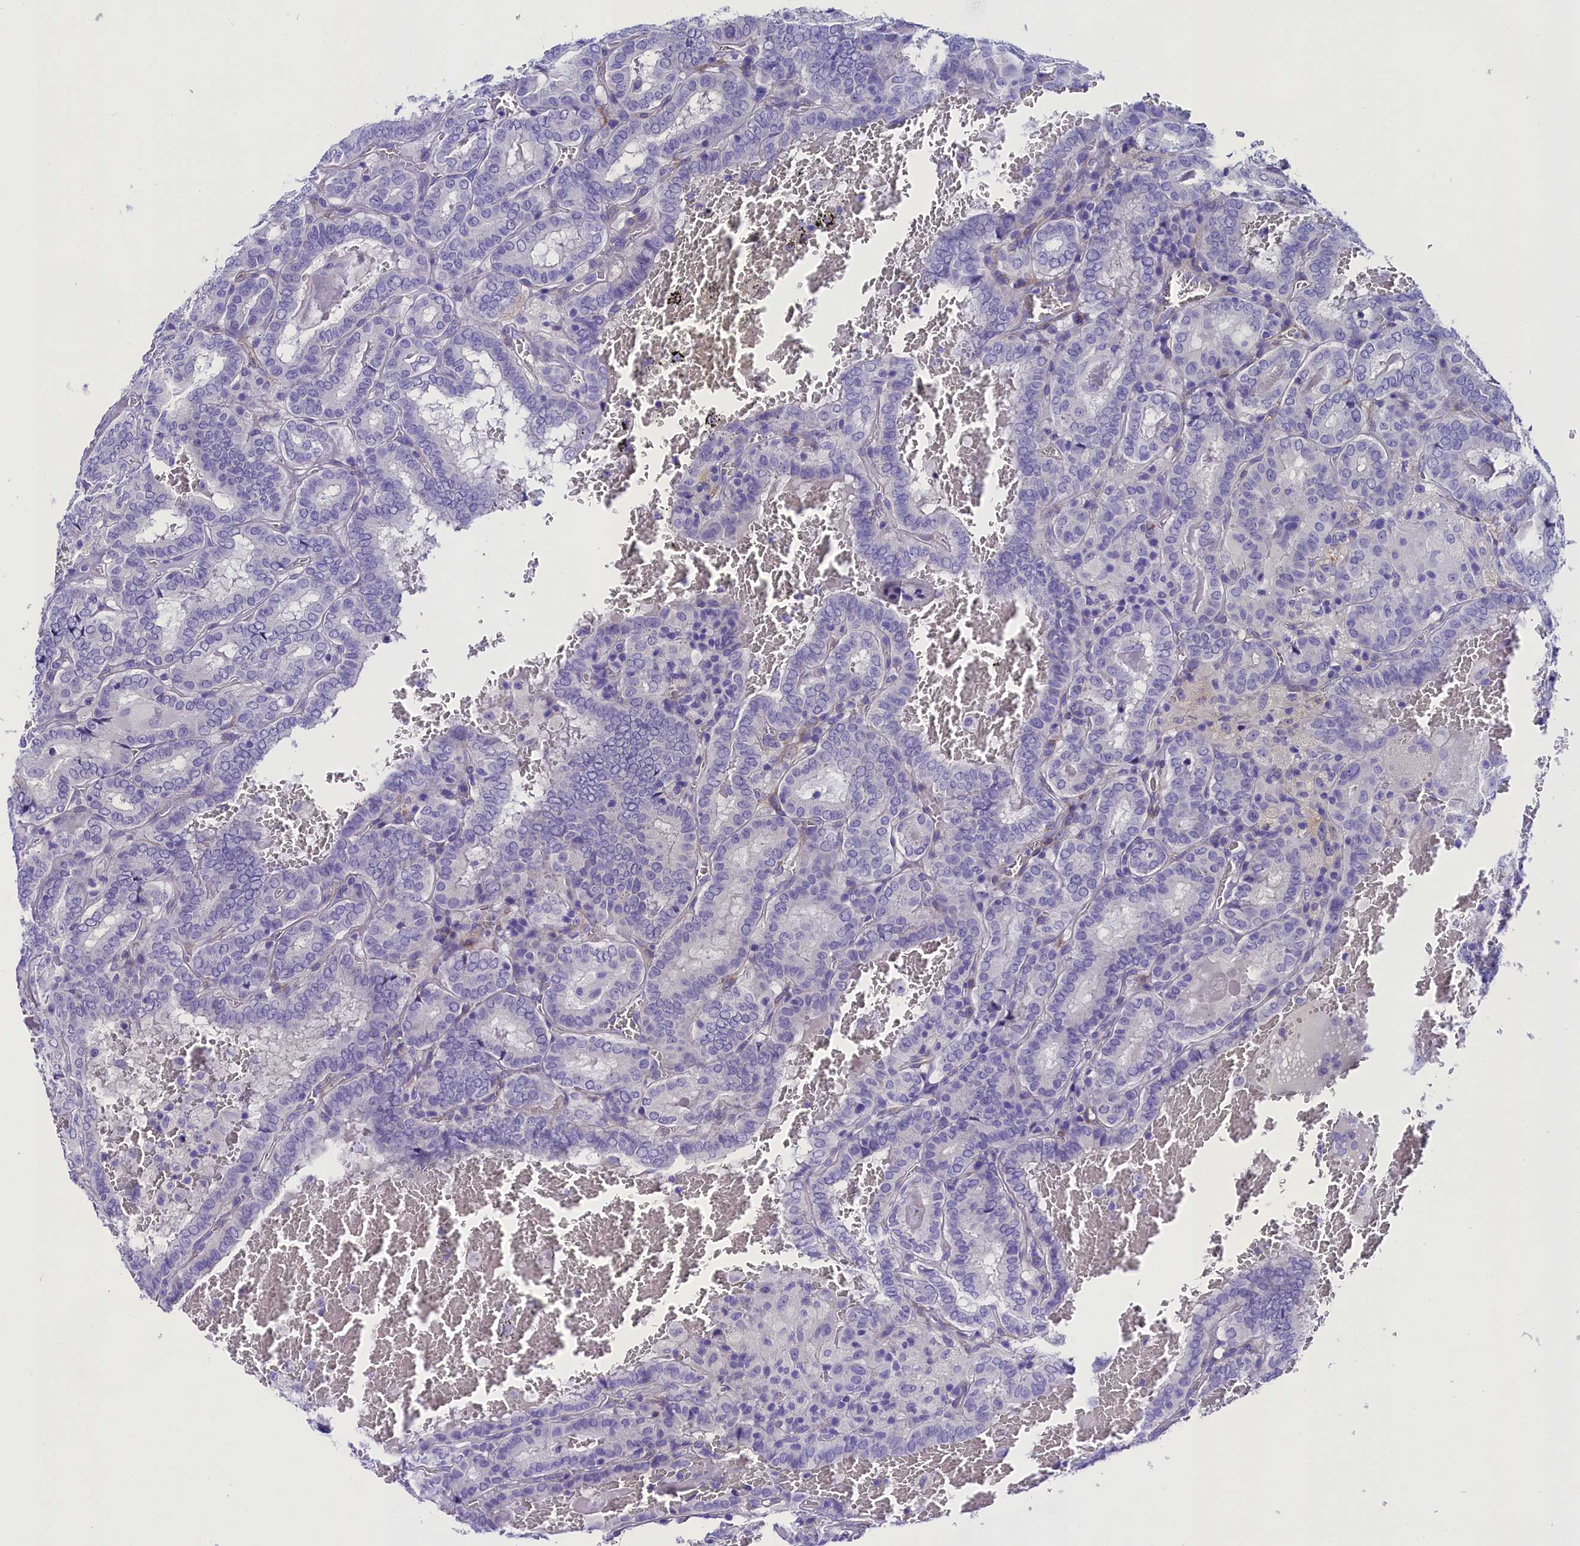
{"staining": {"intensity": "negative", "quantity": "none", "location": "none"}, "tissue": "thyroid cancer", "cell_type": "Tumor cells", "image_type": "cancer", "snomed": [{"axis": "morphology", "description": "Papillary adenocarcinoma, NOS"}, {"axis": "topography", "description": "Thyroid gland"}], "caption": "Immunohistochemistry of human thyroid cancer (papillary adenocarcinoma) exhibits no staining in tumor cells.", "gene": "SOD3", "patient": {"sex": "female", "age": 72}}